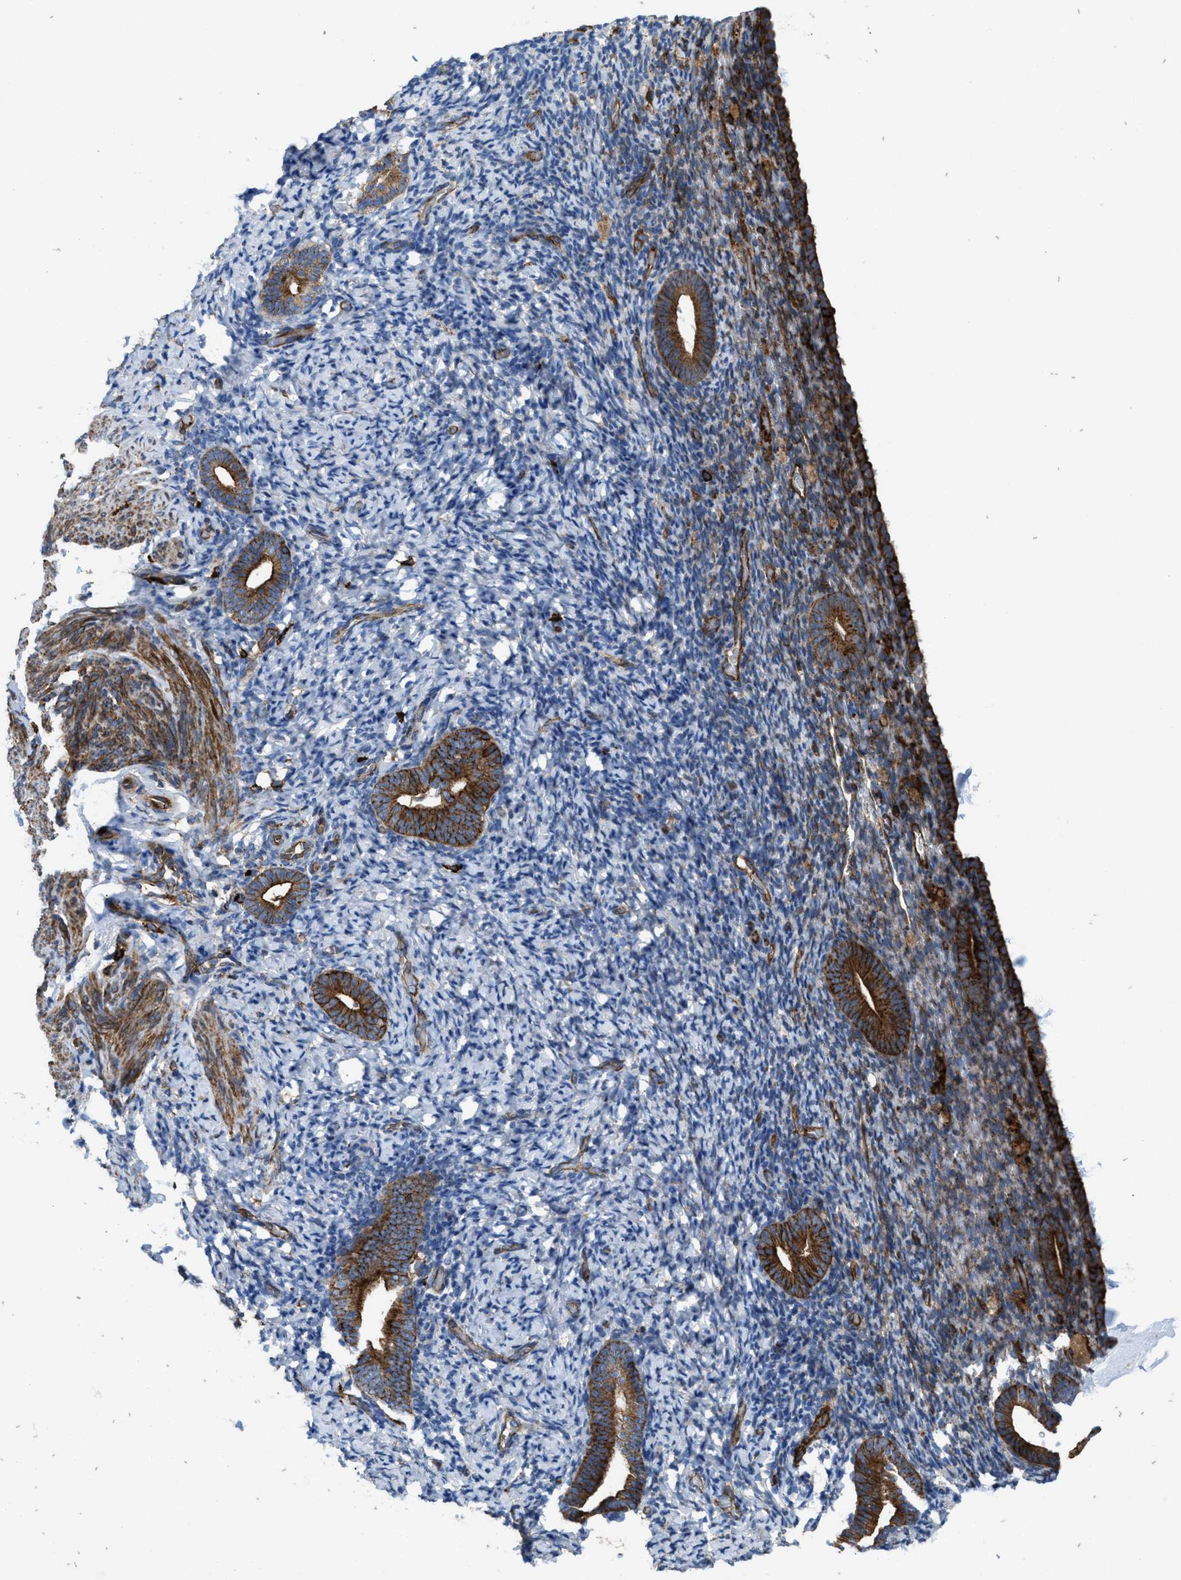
{"staining": {"intensity": "weak", "quantity": ">75%", "location": "cytoplasmic/membranous"}, "tissue": "endometrium", "cell_type": "Cells in endometrial stroma", "image_type": "normal", "snomed": [{"axis": "morphology", "description": "Normal tissue, NOS"}, {"axis": "topography", "description": "Endometrium"}], "caption": "Endometrium stained for a protein exhibits weak cytoplasmic/membranous positivity in cells in endometrial stroma. (Stains: DAB (3,3'-diaminobenzidine) in brown, nuclei in blue, Microscopy: brightfield microscopy at high magnification).", "gene": "EGLN1", "patient": {"sex": "female", "age": 51}}